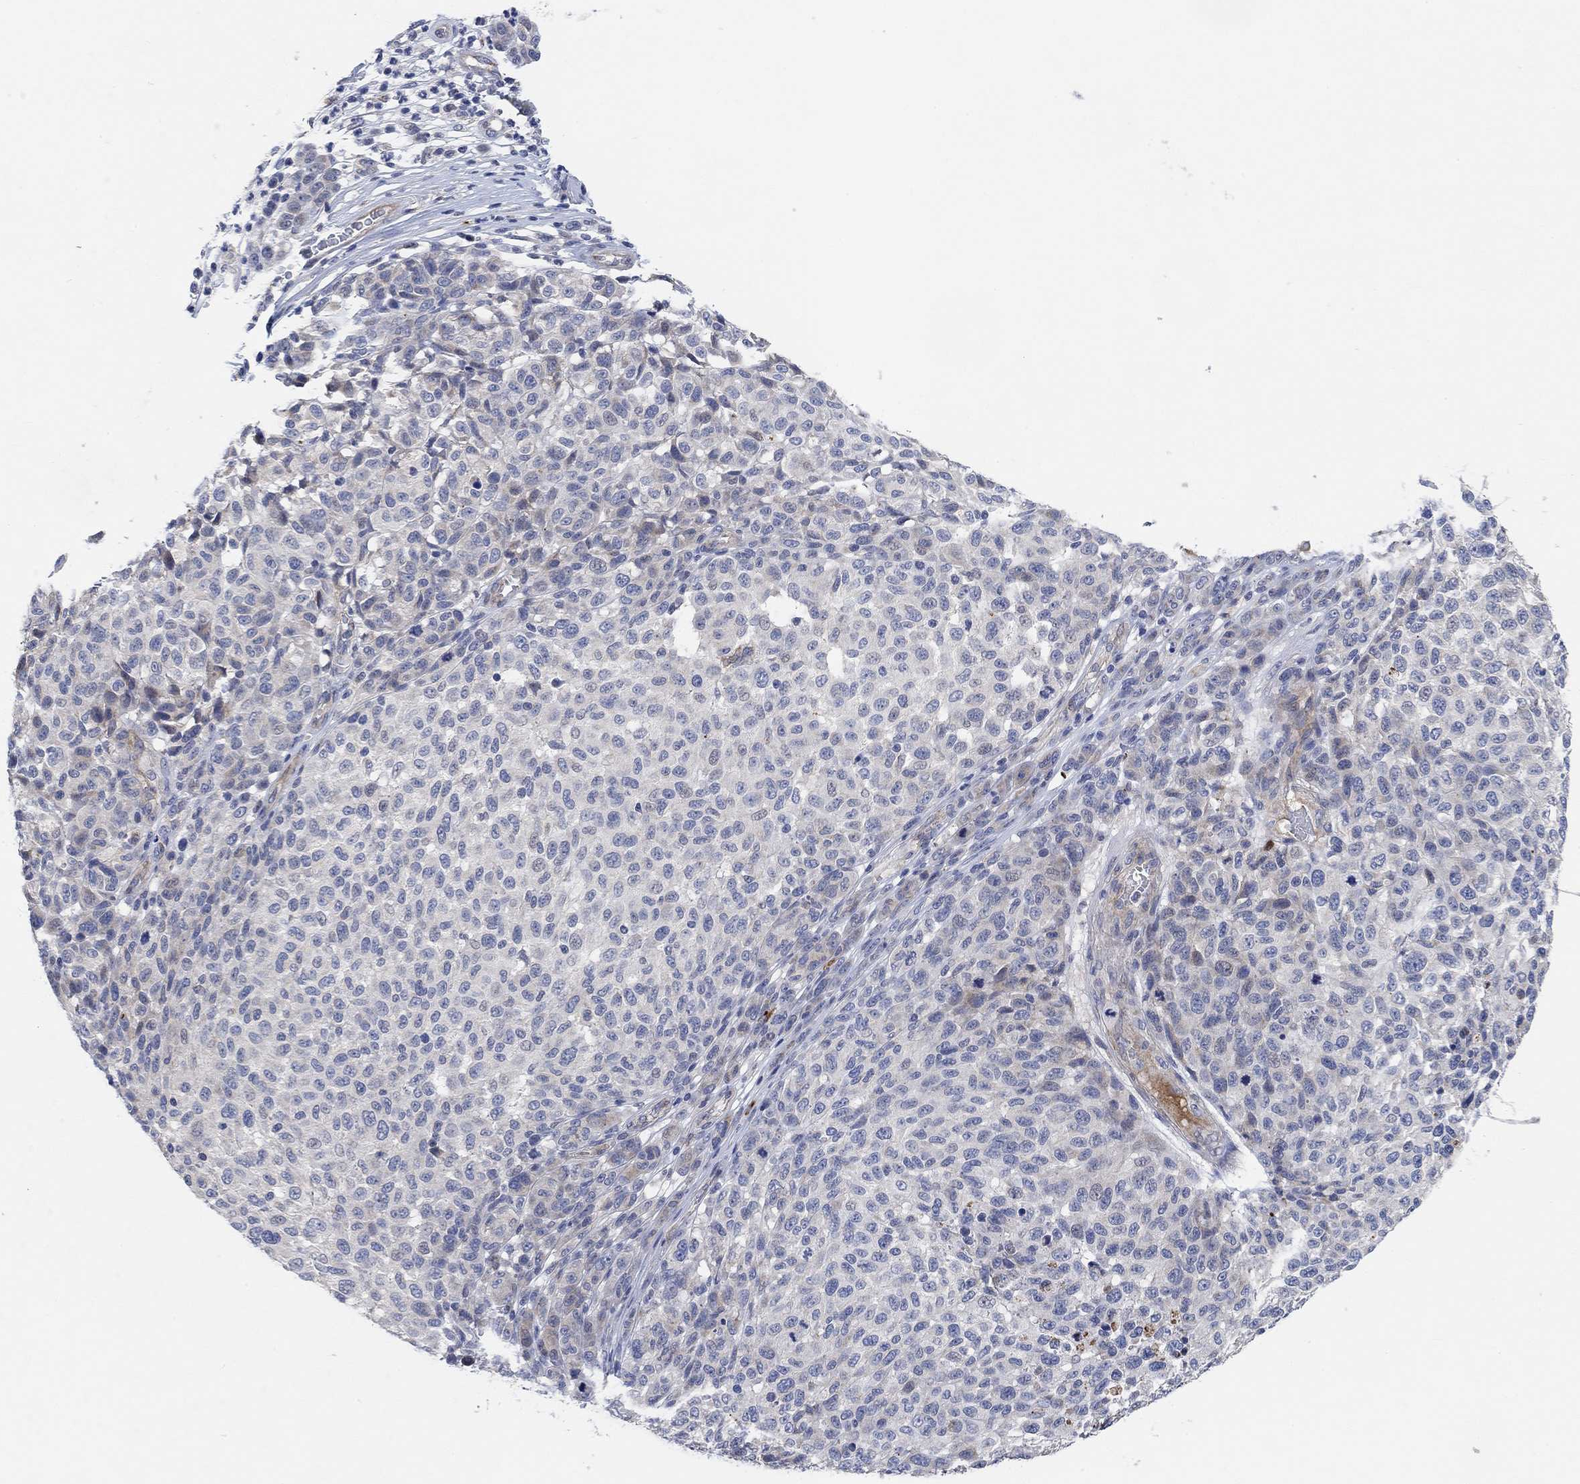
{"staining": {"intensity": "negative", "quantity": "none", "location": "none"}, "tissue": "melanoma", "cell_type": "Tumor cells", "image_type": "cancer", "snomed": [{"axis": "morphology", "description": "Malignant melanoma, NOS"}, {"axis": "topography", "description": "Skin"}], "caption": "An IHC histopathology image of melanoma is shown. There is no staining in tumor cells of melanoma.", "gene": "HCRTR1", "patient": {"sex": "male", "age": 59}}